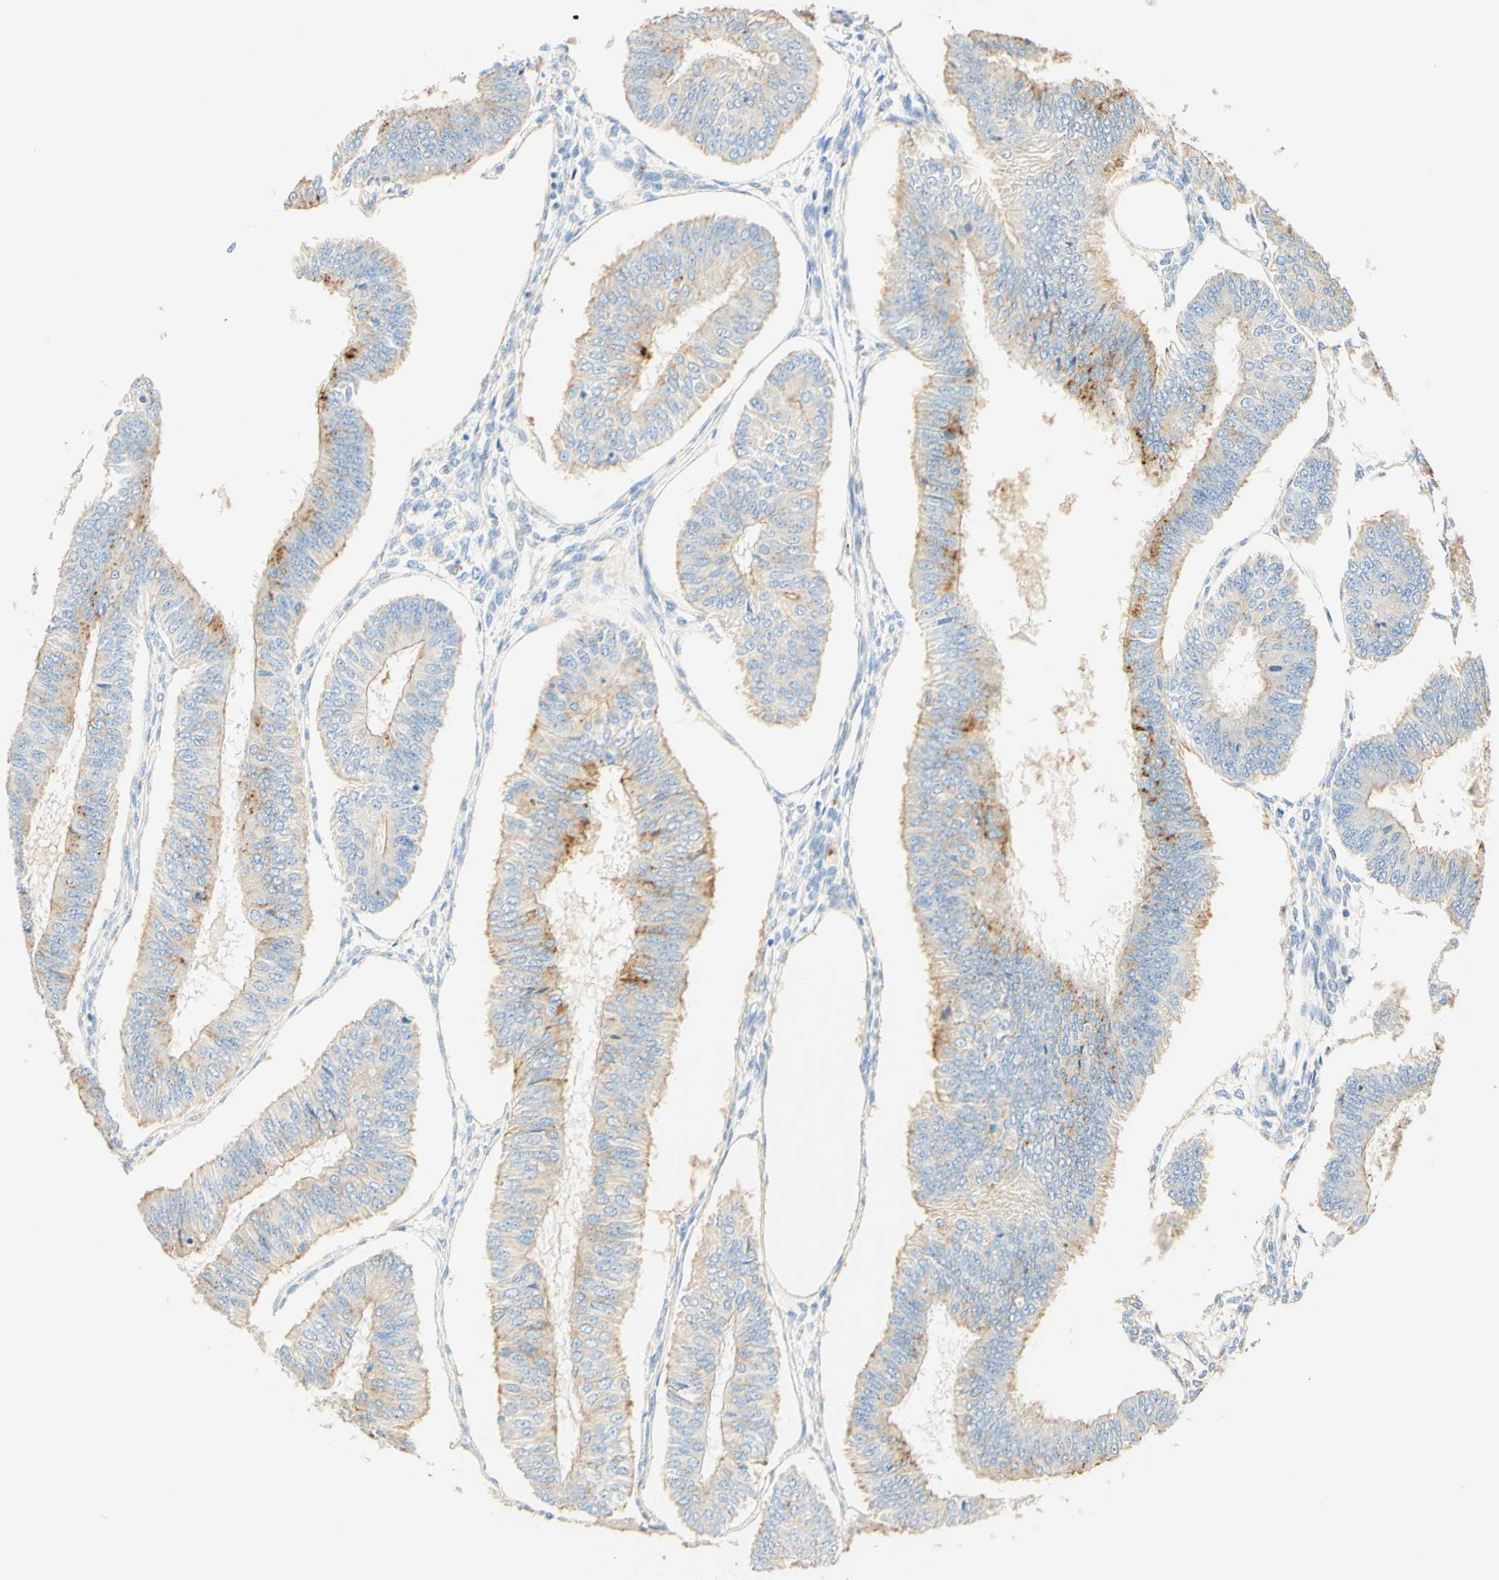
{"staining": {"intensity": "moderate", "quantity": "<25%", "location": "cytoplasmic/membranous"}, "tissue": "endometrial cancer", "cell_type": "Tumor cells", "image_type": "cancer", "snomed": [{"axis": "morphology", "description": "Adenocarcinoma, NOS"}, {"axis": "topography", "description": "Endometrium"}], "caption": "The immunohistochemical stain highlights moderate cytoplasmic/membranous expression in tumor cells of endometrial cancer tissue. The protein is stained brown, and the nuclei are stained in blue (DAB (3,3'-diaminobenzidine) IHC with brightfield microscopy, high magnification).", "gene": "CD63", "patient": {"sex": "female", "age": 58}}